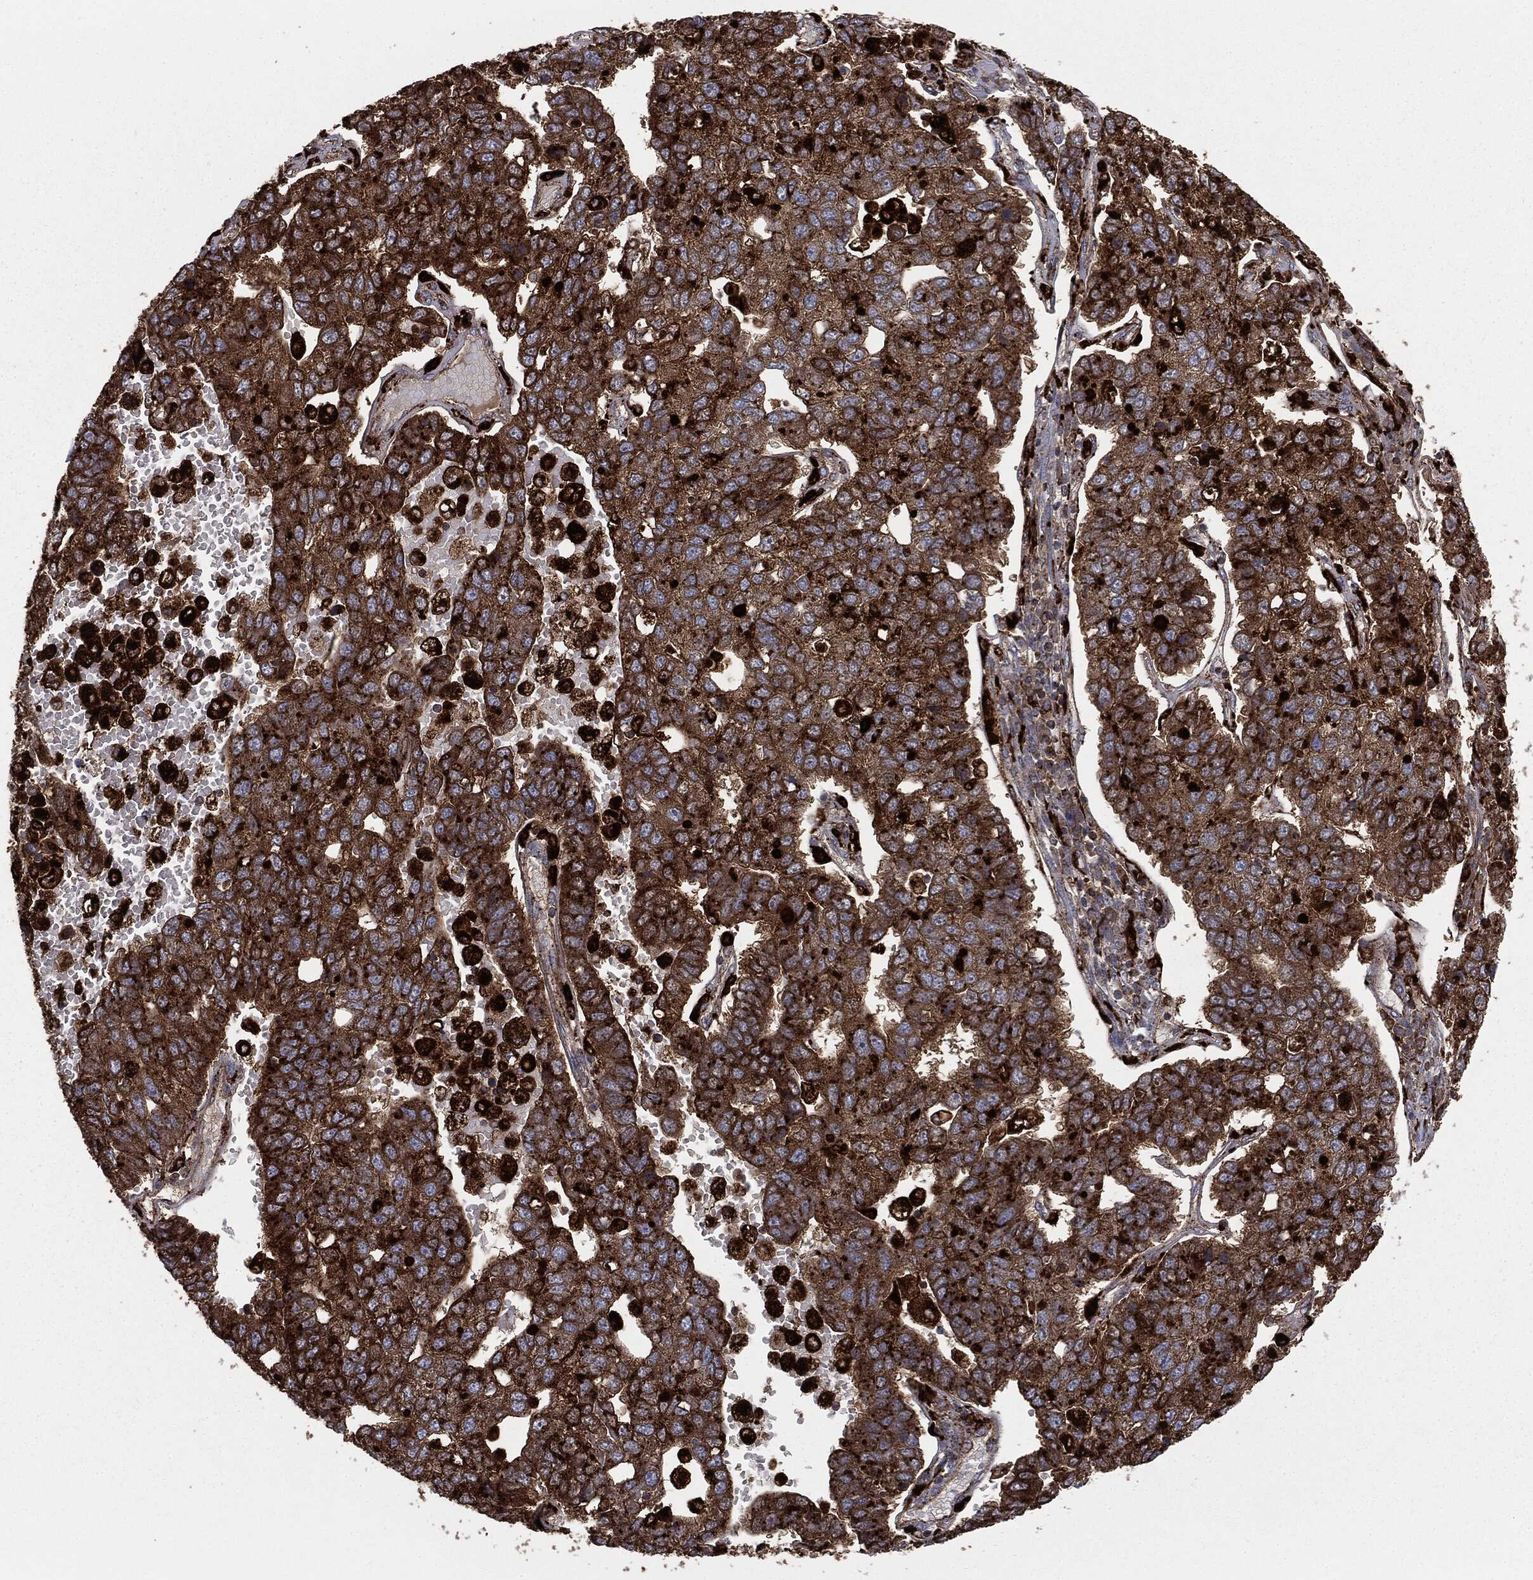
{"staining": {"intensity": "strong", "quantity": ">75%", "location": "cytoplasmic/membranous"}, "tissue": "pancreatic cancer", "cell_type": "Tumor cells", "image_type": "cancer", "snomed": [{"axis": "morphology", "description": "Adenocarcinoma, NOS"}, {"axis": "topography", "description": "Pancreas"}], "caption": "Pancreatic cancer was stained to show a protein in brown. There is high levels of strong cytoplasmic/membranous positivity in about >75% of tumor cells. Using DAB (3,3'-diaminobenzidine) (brown) and hematoxylin (blue) stains, captured at high magnification using brightfield microscopy.", "gene": "CTSA", "patient": {"sex": "female", "age": 61}}